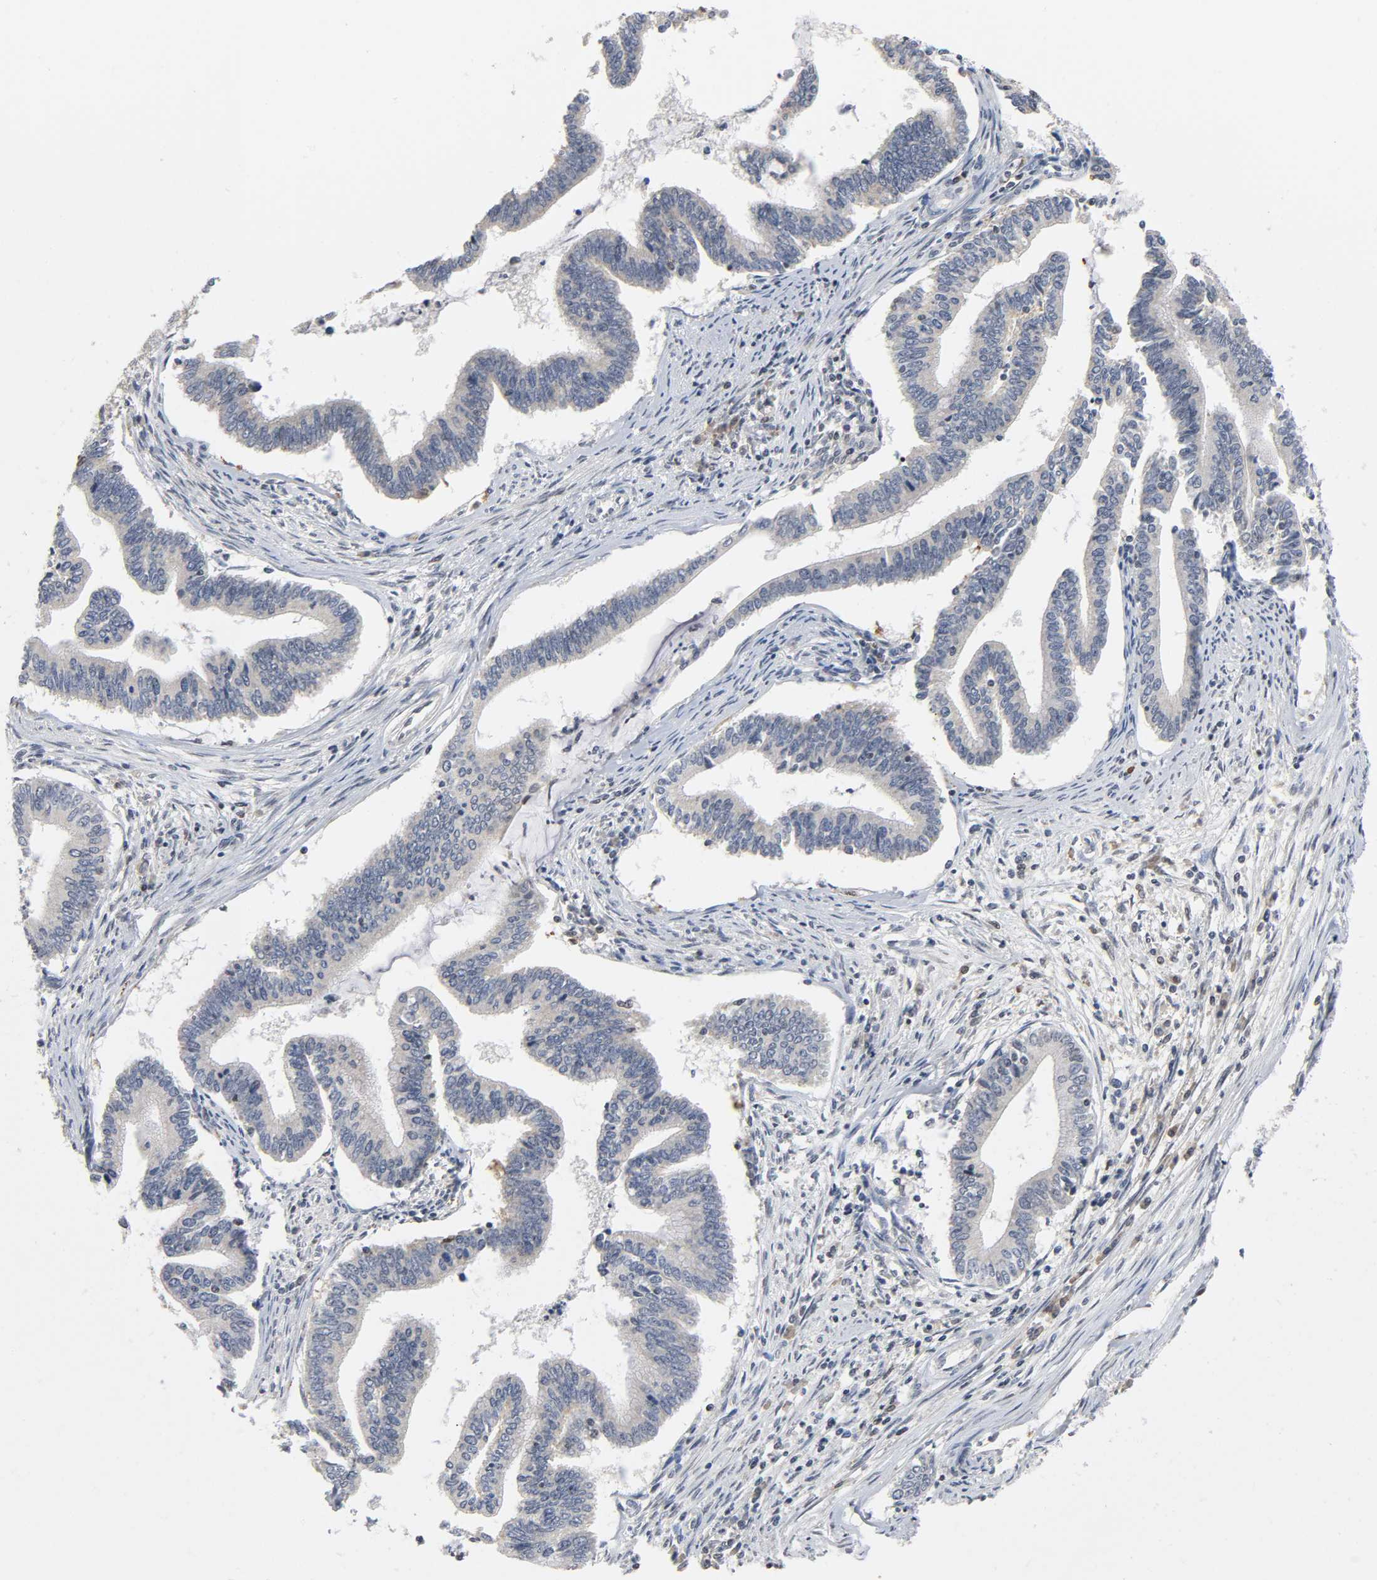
{"staining": {"intensity": "negative", "quantity": "none", "location": "none"}, "tissue": "cervical cancer", "cell_type": "Tumor cells", "image_type": "cancer", "snomed": [{"axis": "morphology", "description": "Adenocarcinoma, NOS"}, {"axis": "topography", "description": "Cervix"}], "caption": "Immunohistochemistry (IHC) histopathology image of cervical cancer stained for a protein (brown), which shows no staining in tumor cells.", "gene": "KAT2B", "patient": {"sex": "female", "age": 36}}